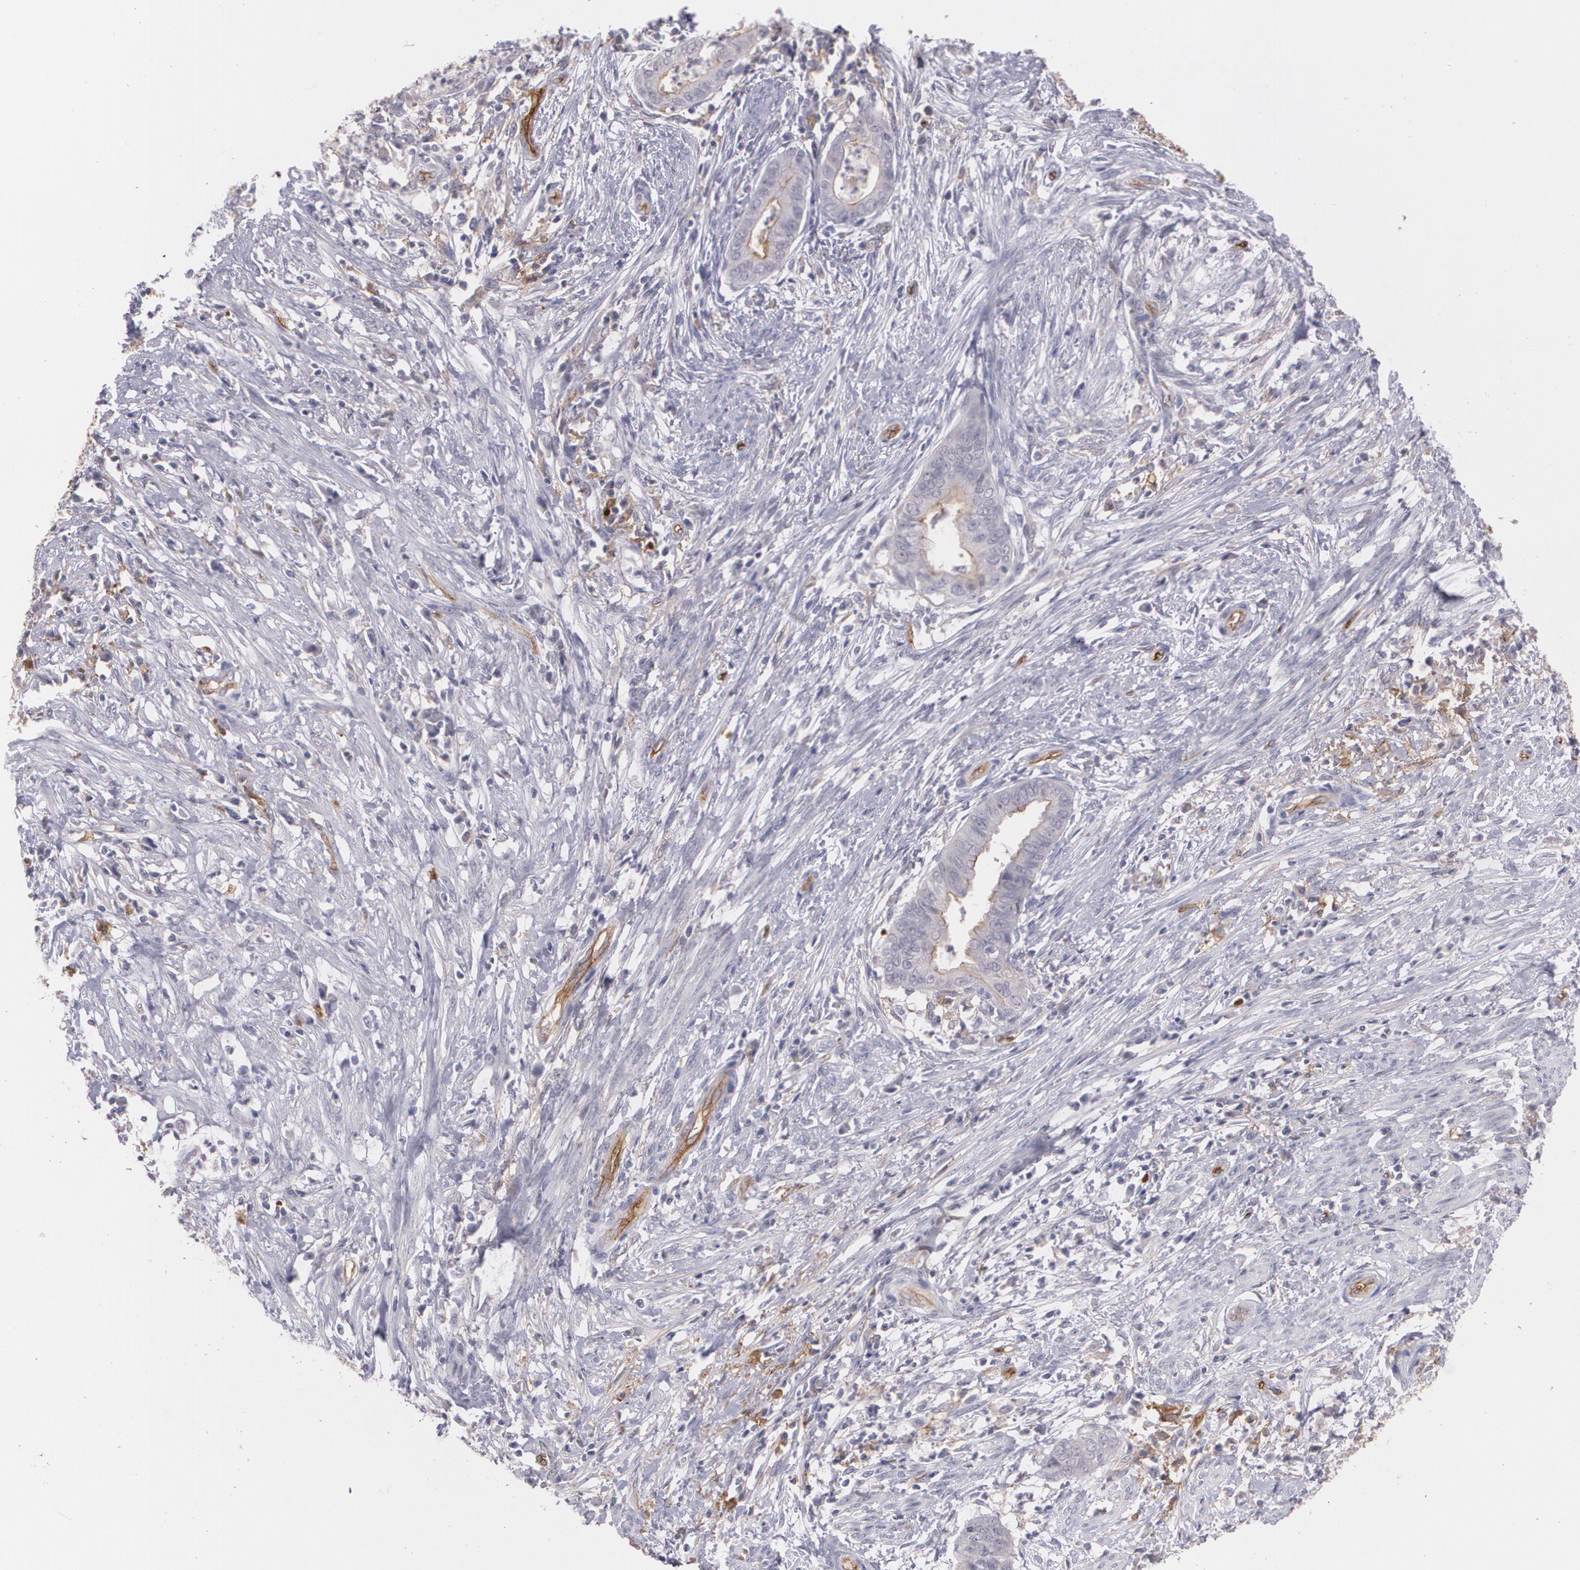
{"staining": {"intensity": "negative", "quantity": "none", "location": "none"}, "tissue": "endometrial cancer", "cell_type": "Tumor cells", "image_type": "cancer", "snomed": [{"axis": "morphology", "description": "Necrosis, NOS"}, {"axis": "morphology", "description": "Adenocarcinoma, NOS"}, {"axis": "topography", "description": "Endometrium"}], "caption": "IHC of human adenocarcinoma (endometrial) shows no positivity in tumor cells.", "gene": "ACE", "patient": {"sex": "female", "age": 79}}